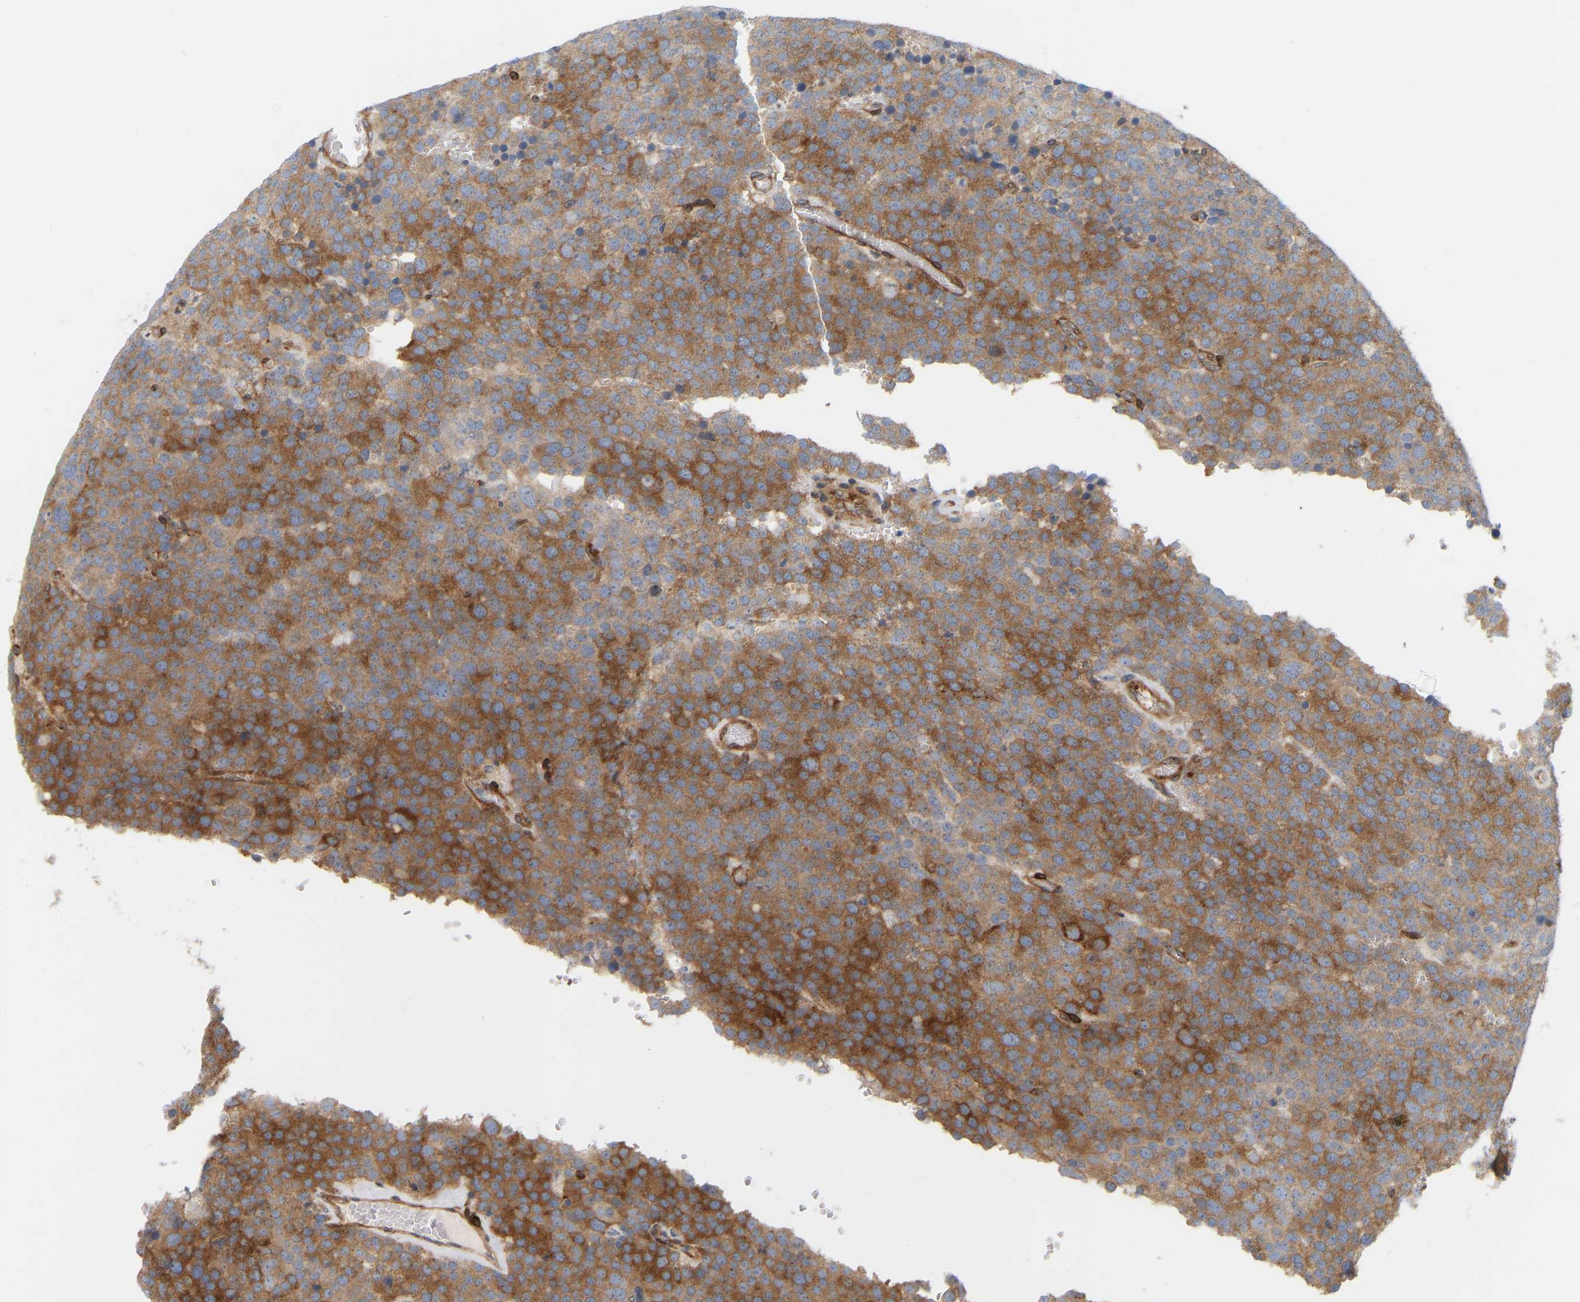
{"staining": {"intensity": "strong", "quantity": "25%-75%", "location": "cytoplasmic/membranous"}, "tissue": "testis cancer", "cell_type": "Tumor cells", "image_type": "cancer", "snomed": [{"axis": "morphology", "description": "Normal tissue, NOS"}, {"axis": "morphology", "description": "Seminoma, NOS"}, {"axis": "topography", "description": "Testis"}], "caption": "Protein analysis of testis cancer tissue demonstrates strong cytoplasmic/membranous staining in approximately 25%-75% of tumor cells. Immunohistochemistry stains the protein in brown and the nuclei are stained blue.", "gene": "RAPH1", "patient": {"sex": "male", "age": 71}}